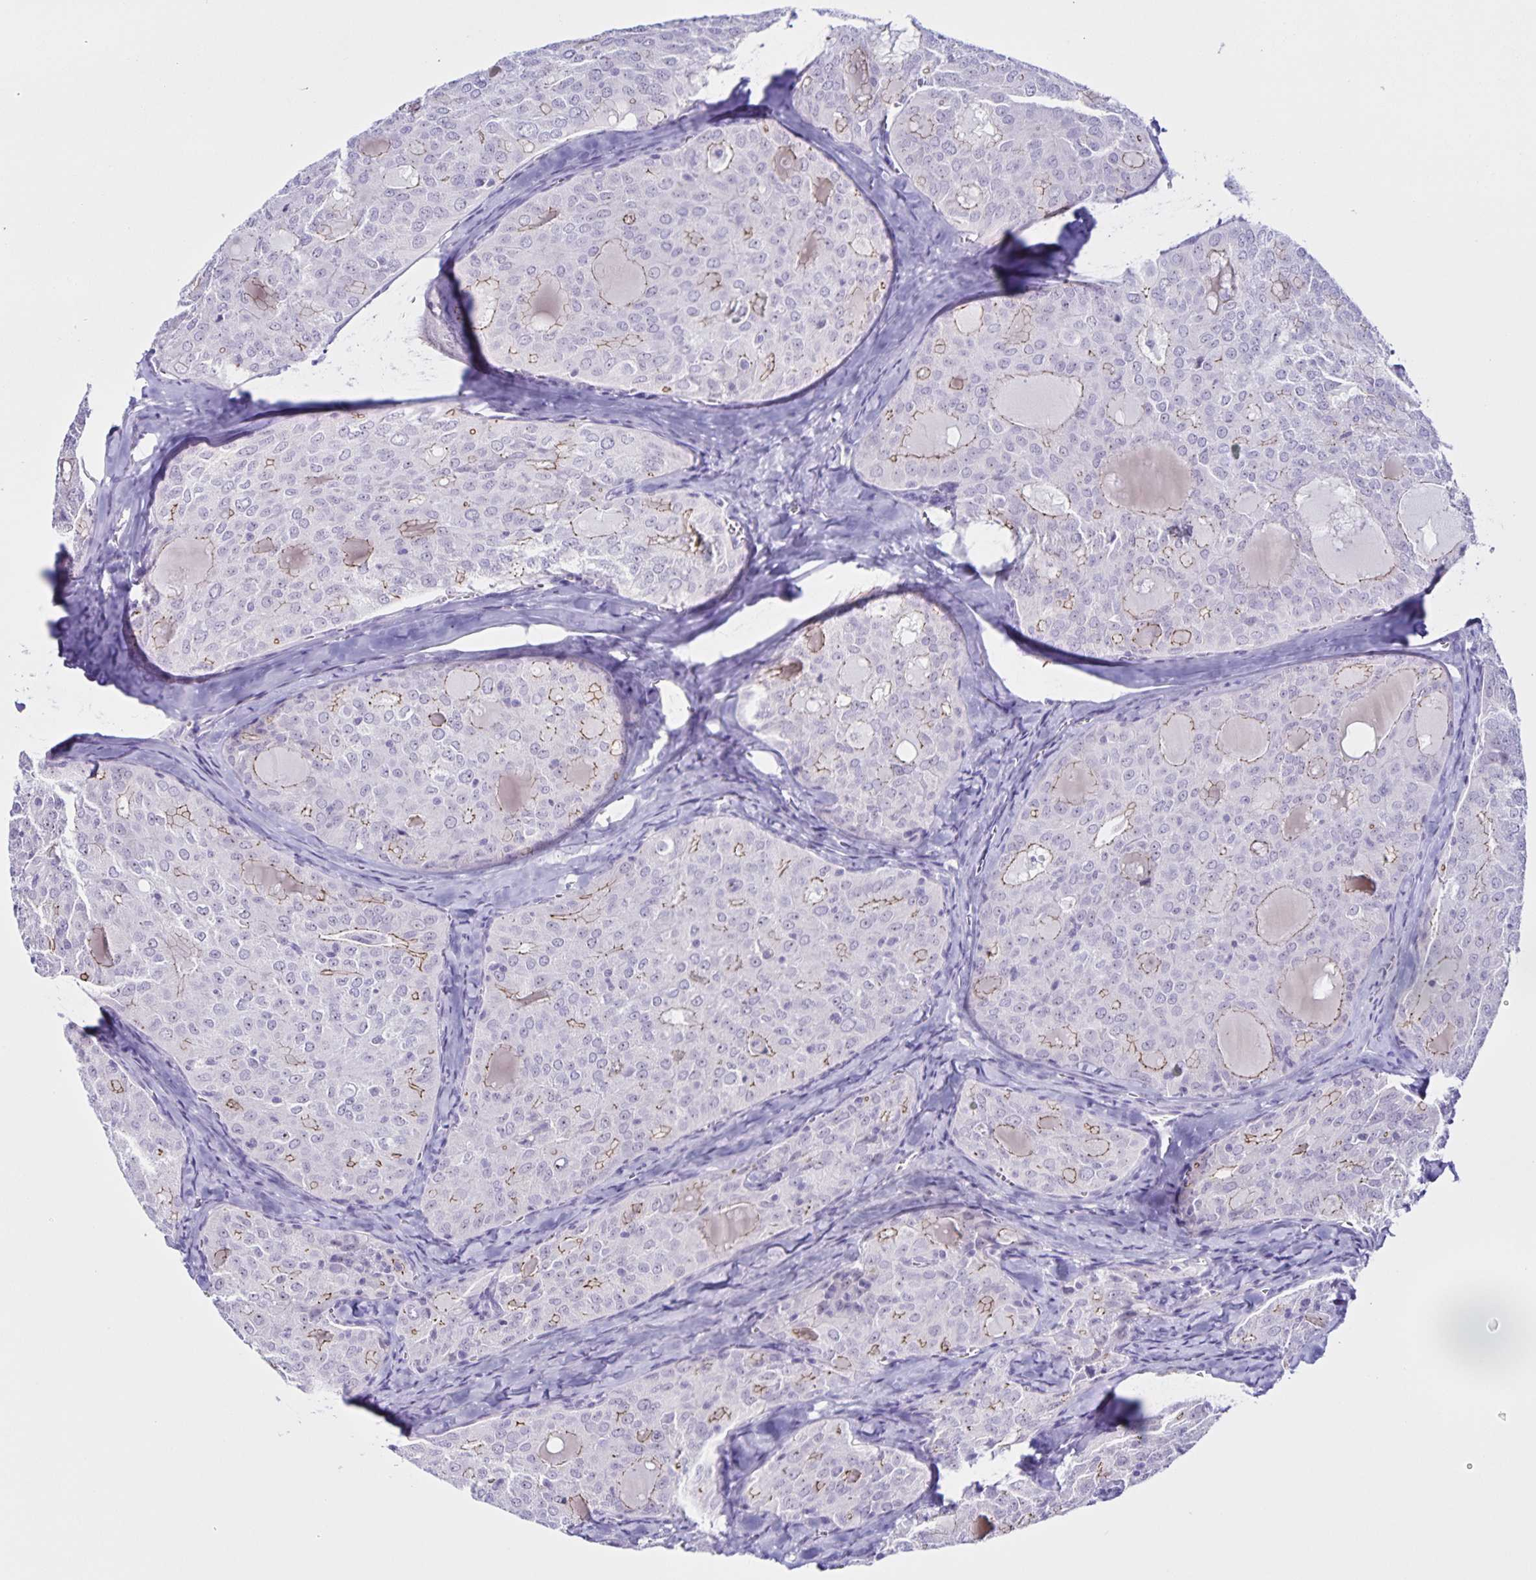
{"staining": {"intensity": "weak", "quantity": "<25%", "location": "cytoplasmic/membranous"}, "tissue": "thyroid cancer", "cell_type": "Tumor cells", "image_type": "cancer", "snomed": [{"axis": "morphology", "description": "Follicular adenoma carcinoma, NOS"}, {"axis": "topography", "description": "Thyroid gland"}], "caption": "The histopathology image demonstrates no staining of tumor cells in thyroid cancer.", "gene": "FAM170A", "patient": {"sex": "male", "age": 75}}